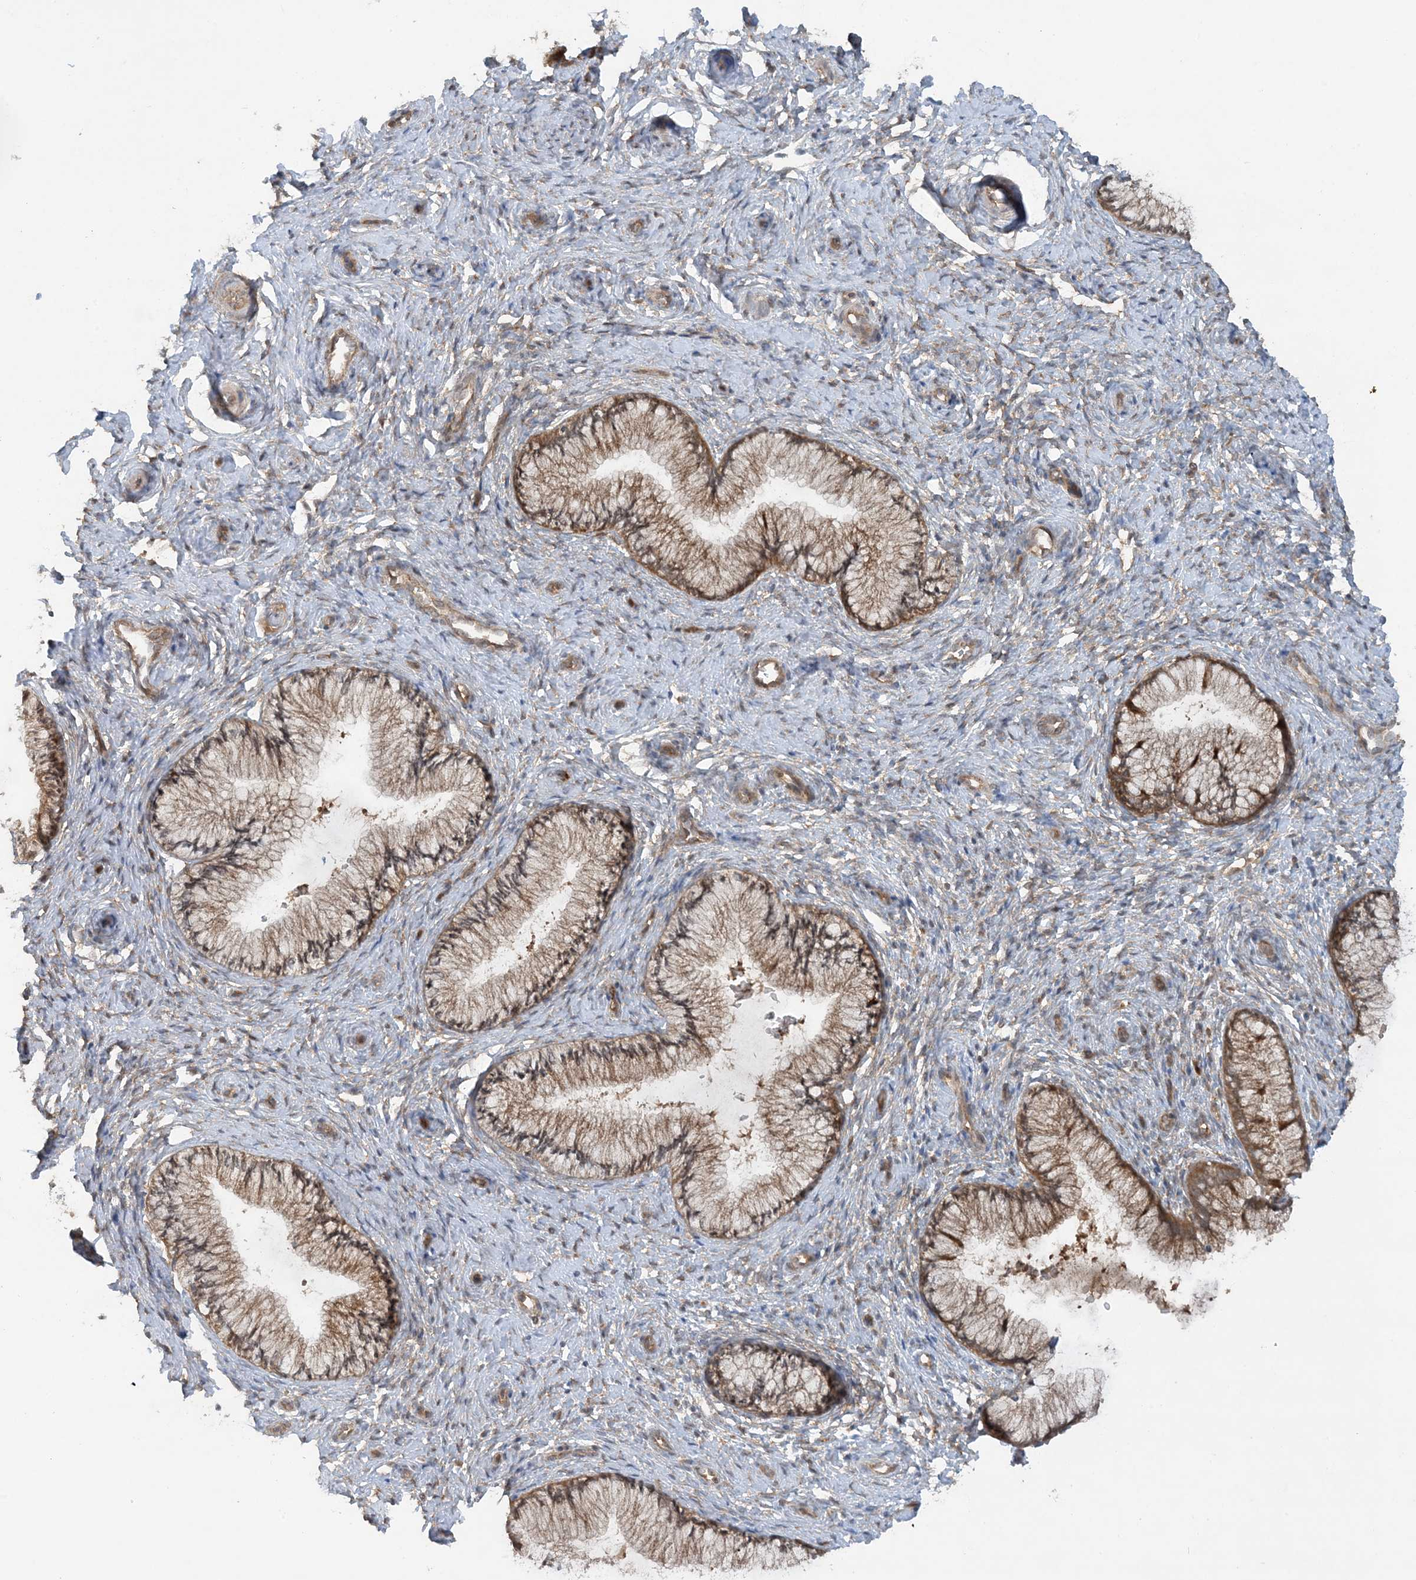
{"staining": {"intensity": "moderate", "quantity": ">75%", "location": "cytoplasmic/membranous"}, "tissue": "cervix", "cell_type": "Glandular cells", "image_type": "normal", "snomed": [{"axis": "morphology", "description": "Normal tissue, NOS"}, {"axis": "topography", "description": "Cervix"}], "caption": "This micrograph exhibits immunohistochemistry staining of unremarkable cervix, with medium moderate cytoplasmic/membranous expression in about >75% of glandular cells.", "gene": "STAM2", "patient": {"sex": "female", "age": 27}}